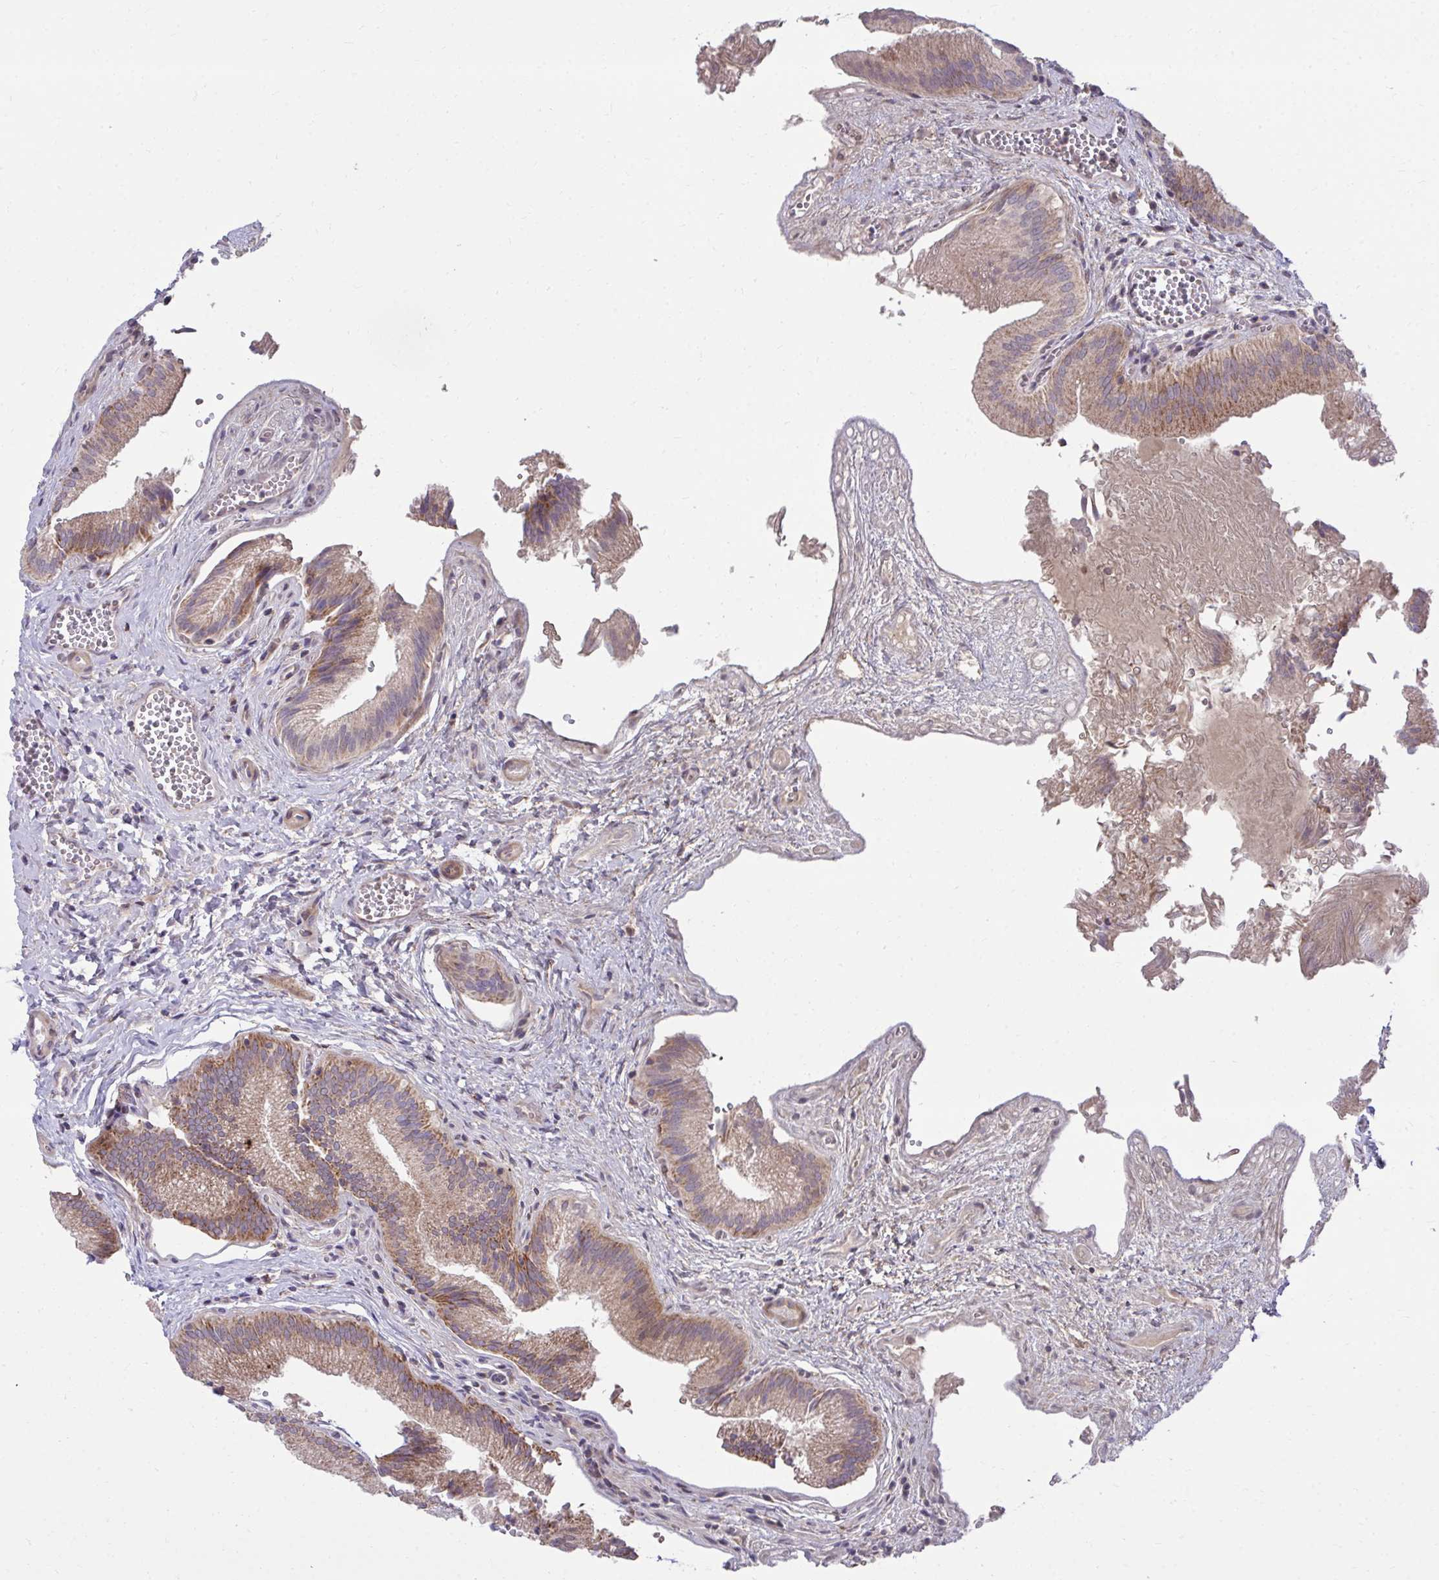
{"staining": {"intensity": "strong", "quantity": ">75%", "location": "cytoplasmic/membranous"}, "tissue": "gallbladder", "cell_type": "Glandular cells", "image_type": "normal", "snomed": [{"axis": "morphology", "description": "Normal tissue, NOS"}, {"axis": "topography", "description": "Gallbladder"}], "caption": "Immunohistochemistry histopathology image of normal gallbladder: human gallbladder stained using immunohistochemistry displays high levels of strong protein expression localized specifically in the cytoplasmic/membranous of glandular cells, appearing as a cytoplasmic/membranous brown color.", "gene": "C16orf54", "patient": {"sex": "male", "age": 17}}